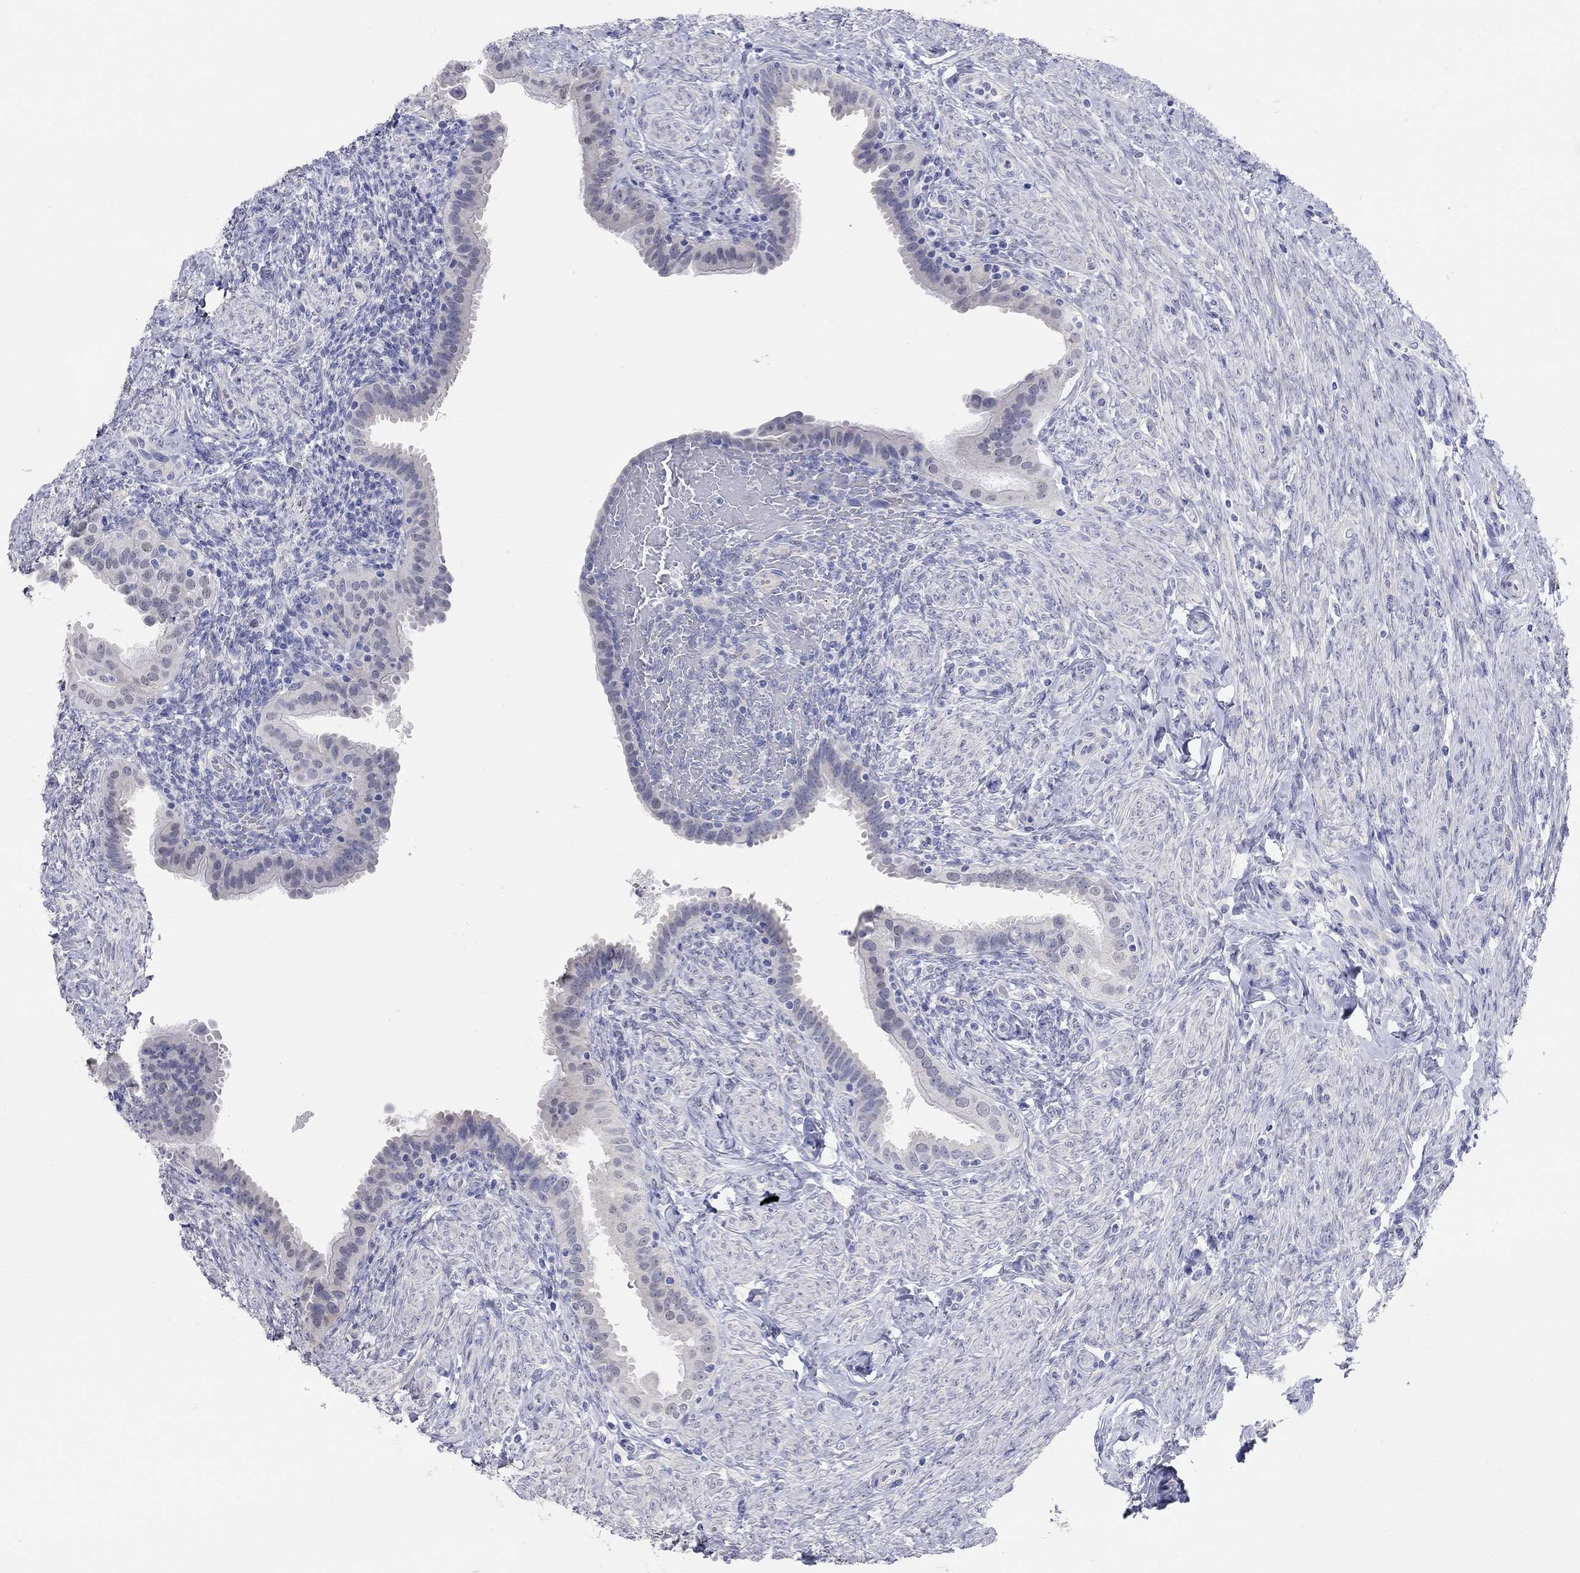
{"staining": {"intensity": "negative", "quantity": "none", "location": "none"}, "tissue": "fallopian tube", "cell_type": "Glandular cells", "image_type": "normal", "snomed": [{"axis": "morphology", "description": "Normal tissue, NOS"}, {"axis": "topography", "description": "Fallopian tube"}], "caption": "A high-resolution photomicrograph shows IHC staining of unremarkable fallopian tube, which shows no significant positivity in glandular cells.", "gene": "WASF3", "patient": {"sex": "female", "age": 41}}